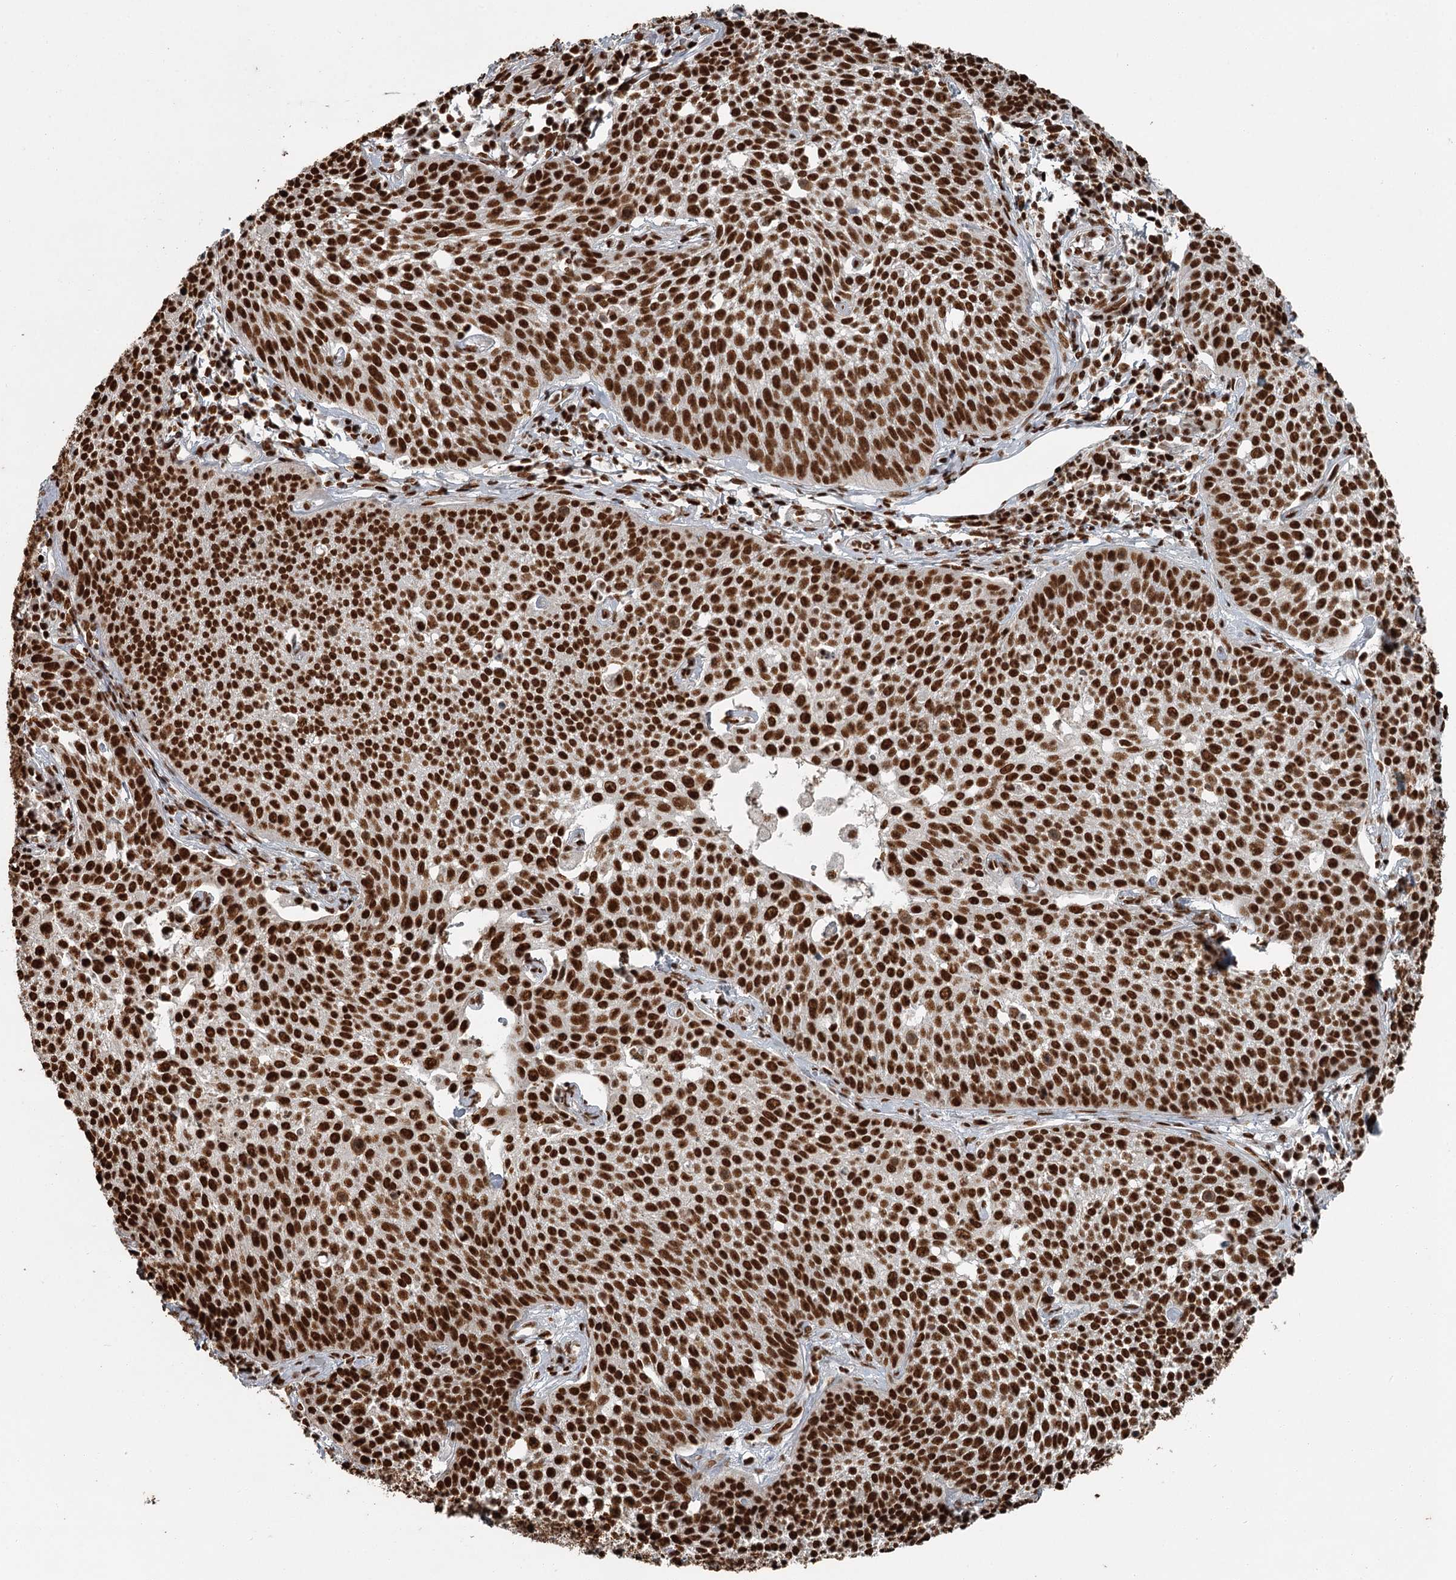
{"staining": {"intensity": "strong", "quantity": ">75%", "location": "nuclear"}, "tissue": "cervical cancer", "cell_type": "Tumor cells", "image_type": "cancer", "snomed": [{"axis": "morphology", "description": "Squamous cell carcinoma, NOS"}, {"axis": "topography", "description": "Cervix"}], "caption": "There is high levels of strong nuclear staining in tumor cells of squamous cell carcinoma (cervical), as demonstrated by immunohistochemical staining (brown color).", "gene": "RBBP7", "patient": {"sex": "female", "age": 34}}